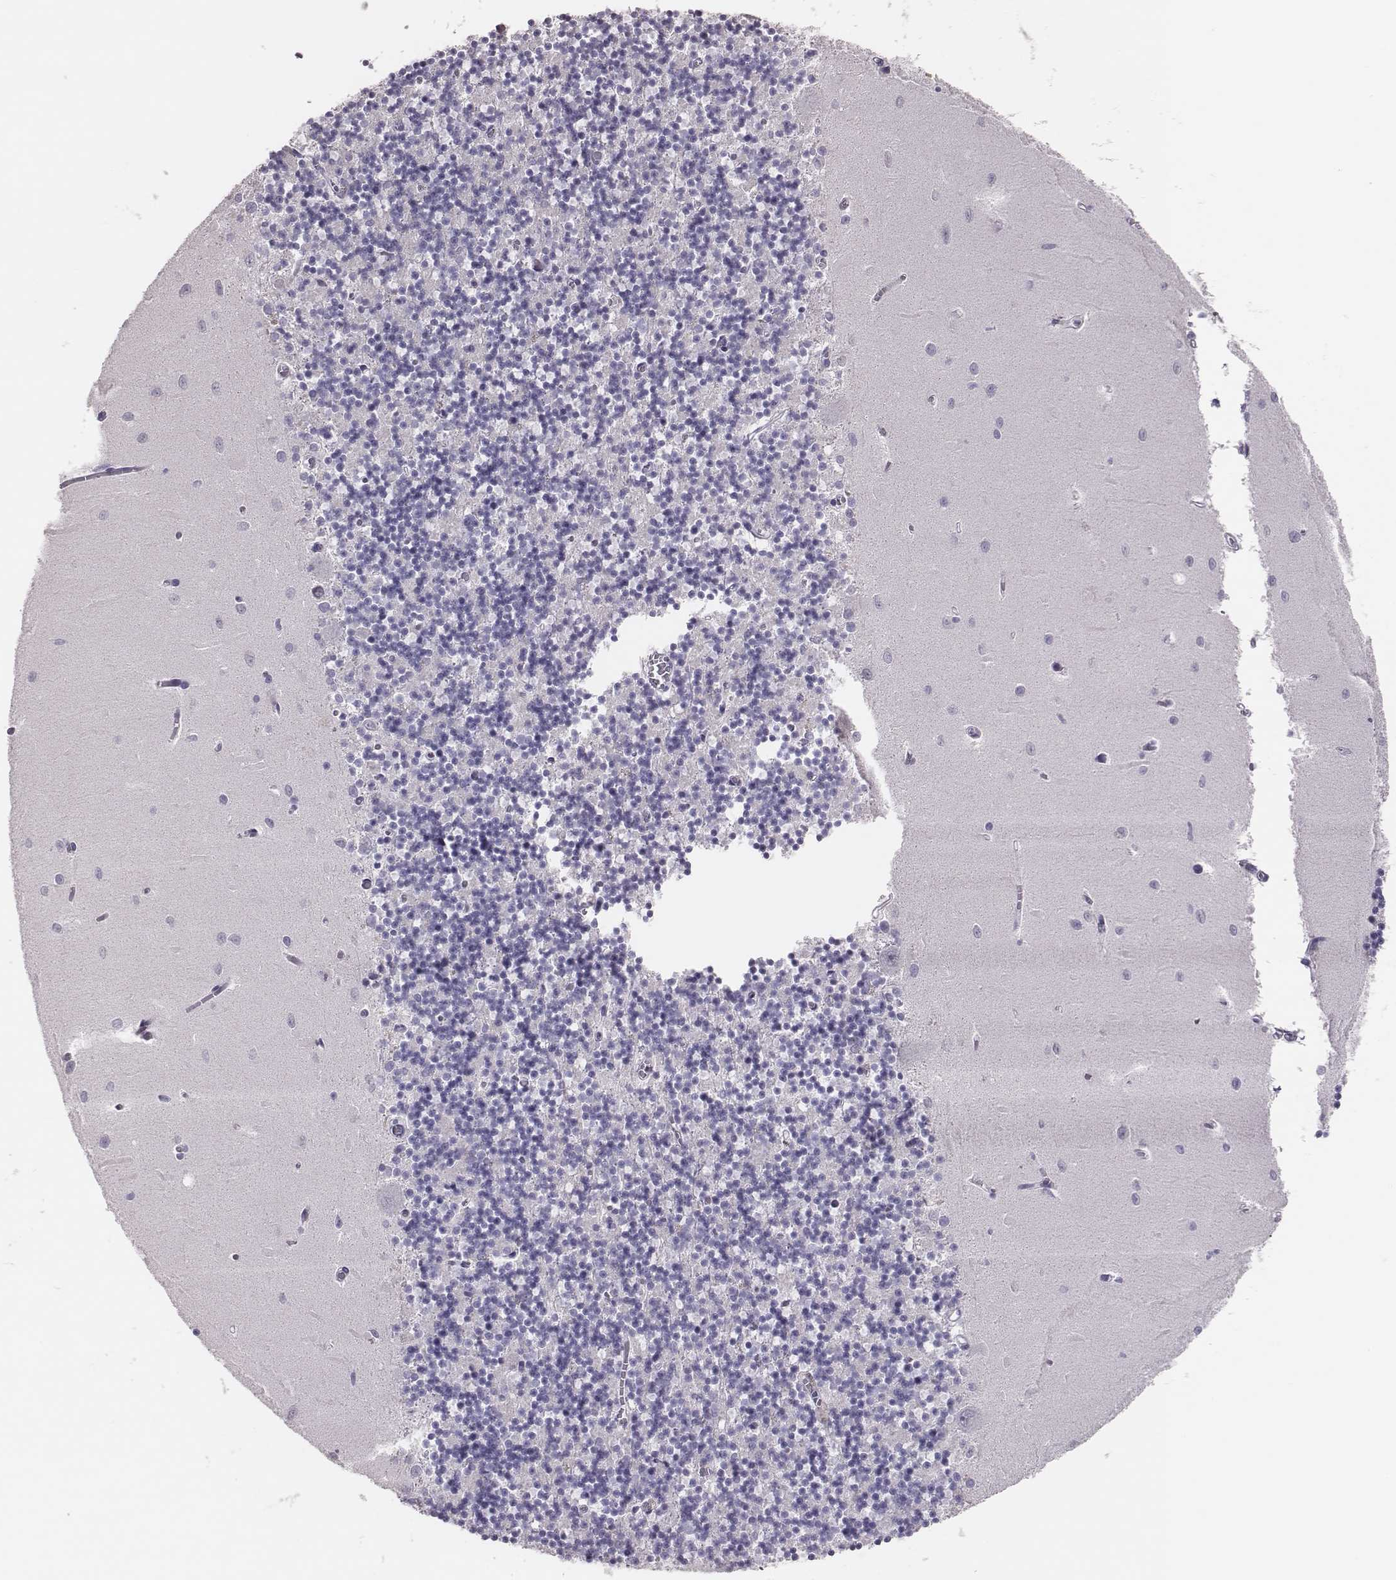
{"staining": {"intensity": "negative", "quantity": "none", "location": "none"}, "tissue": "cerebellum", "cell_type": "Cells in granular layer", "image_type": "normal", "snomed": [{"axis": "morphology", "description": "Normal tissue, NOS"}, {"axis": "topography", "description": "Cerebellum"}], "caption": "This is an IHC photomicrograph of benign human cerebellum. There is no staining in cells in granular layer.", "gene": "PBK", "patient": {"sex": "female", "age": 64}}